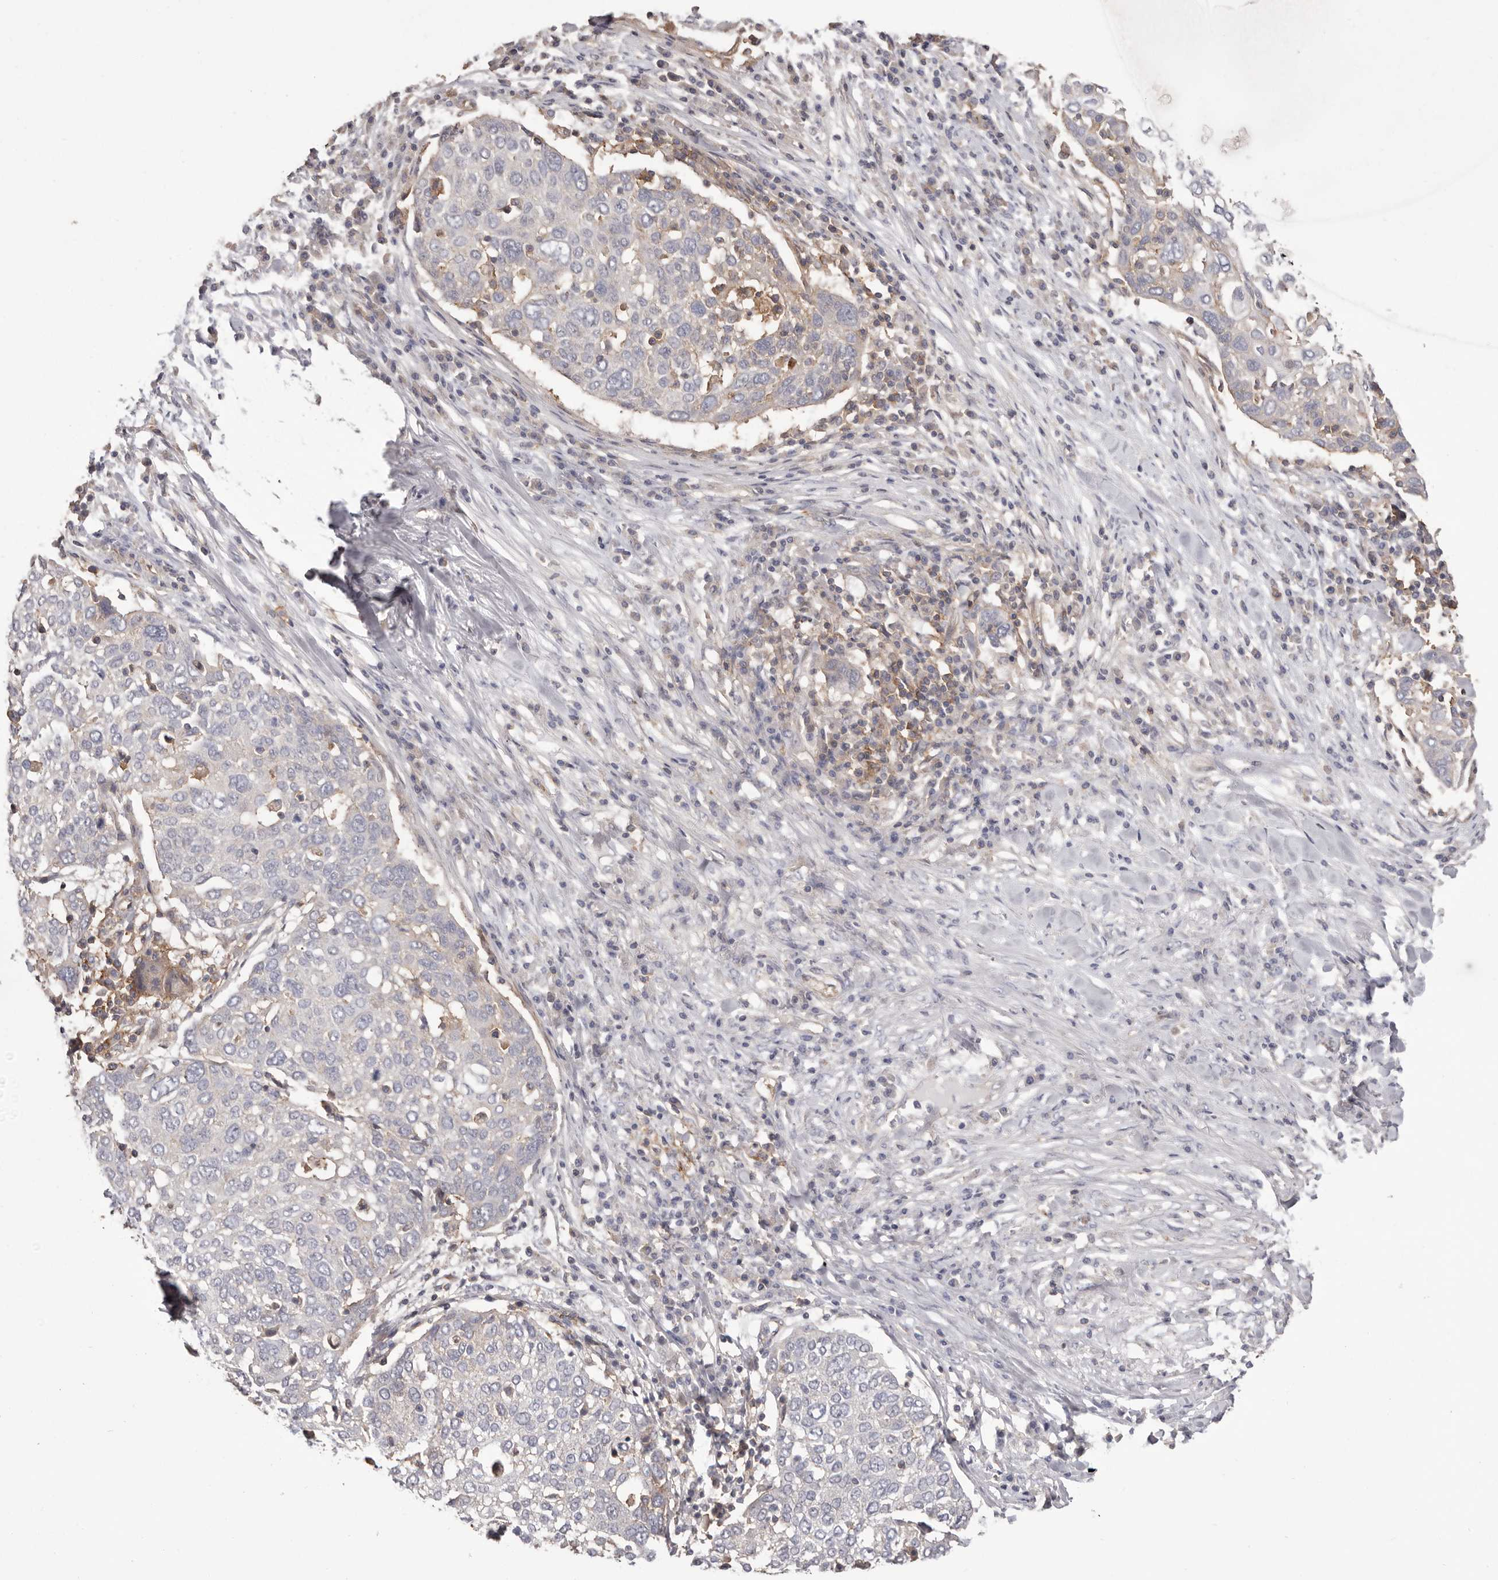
{"staining": {"intensity": "negative", "quantity": "none", "location": "none"}, "tissue": "lung cancer", "cell_type": "Tumor cells", "image_type": "cancer", "snomed": [{"axis": "morphology", "description": "Squamous cell carcinoma, NOS"}, {"axis": "topography", "description": "Lung"}], "caption": "Immunohistochemical staining of squamous cell carcinoma (lung) reveals no significant staining in tumor cells.", "gene": "MMACHC", "patient": {"sex": "male", "age": 65}}